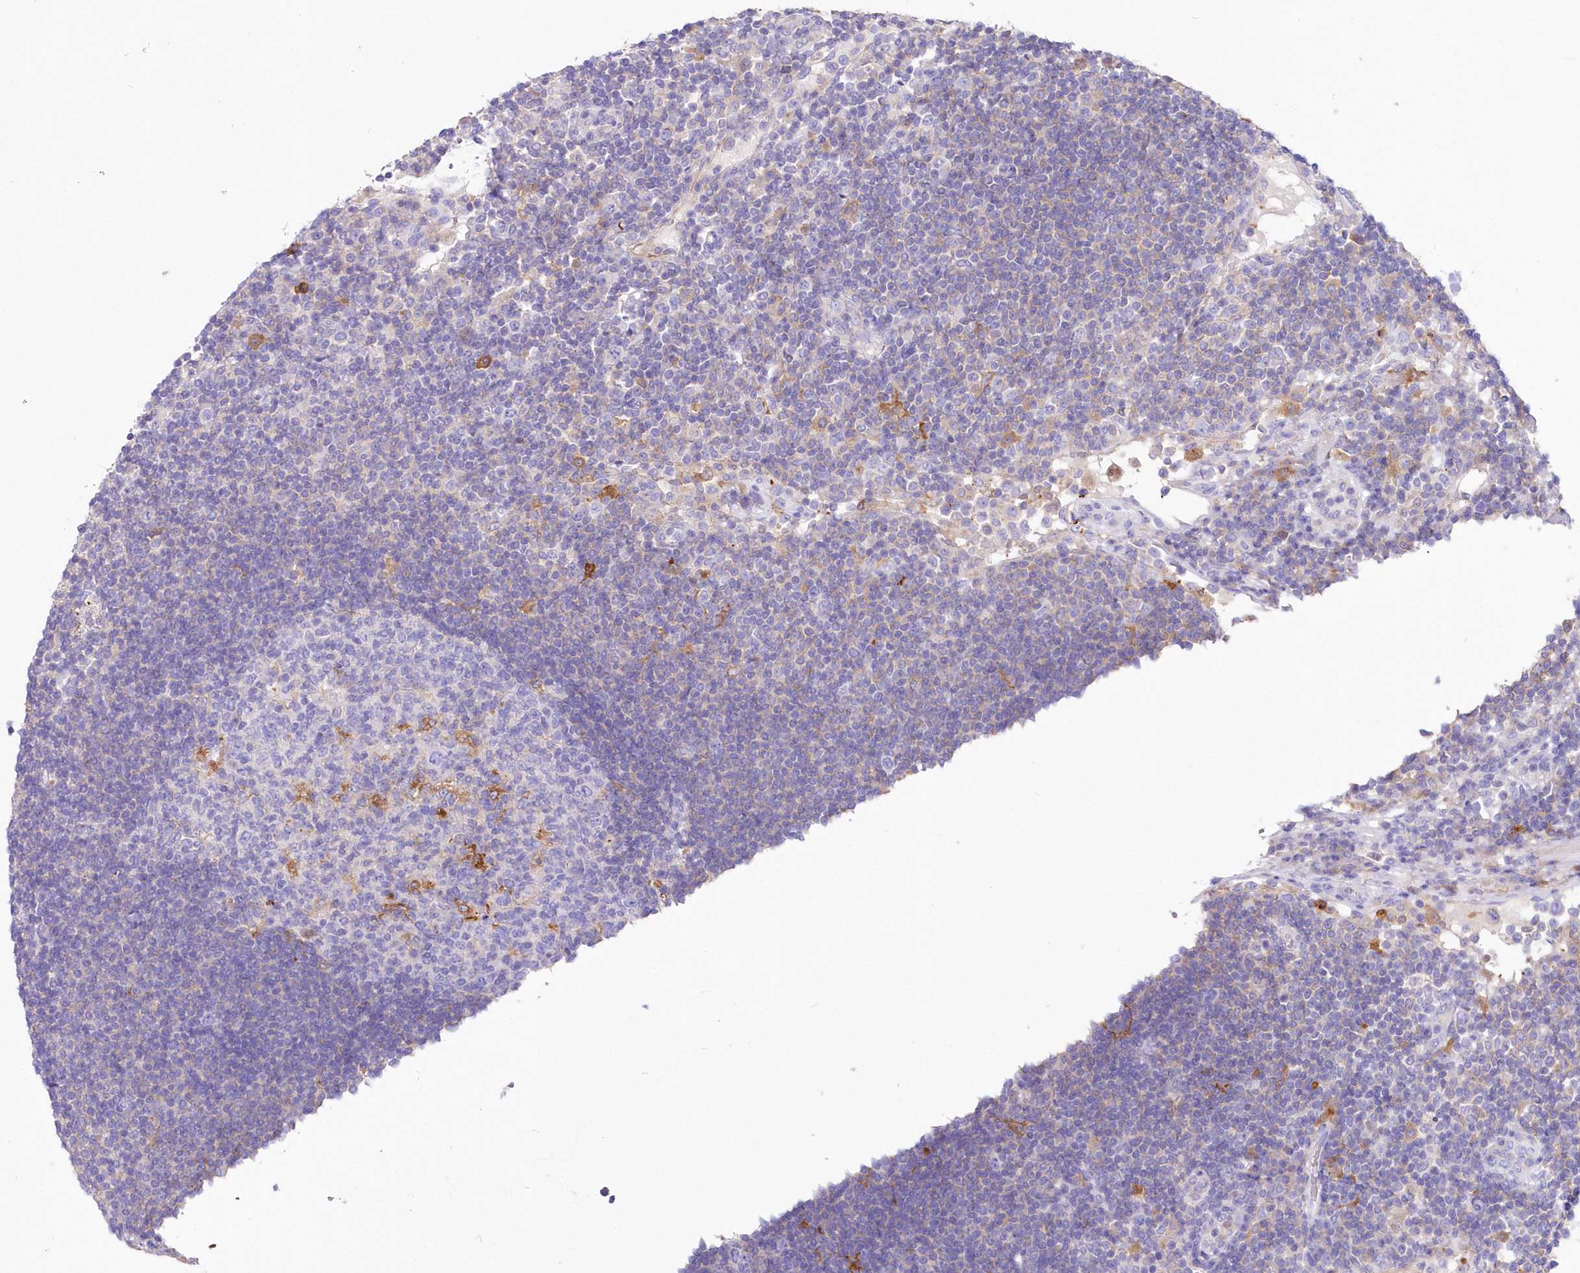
{"staining": {"intensity": "moderate", "quantity": "<25%", "location": "cytoplasmic/membranous"}, "tissue": "lymph node", "cell_type": "Germinal center cells", "image_type": "normal", "snomed": [{"axis": "morphology", "description": "Normal tissue, NOS"}, {"axis": "topography", "description": "Lymph node"}], "caption": "Immunohistochemistry histopathology image of benign lymph node: lymph node stained using immunohistochemistry demonstrates low levels of moderate protein expression localized specifically in the cytoplasmic/membranous of germinal center cells, appearing as a cytoplasmic/membranous brown color.", "gene": "DNAJC19", "patient": {"sex": "female", "age": 53}}